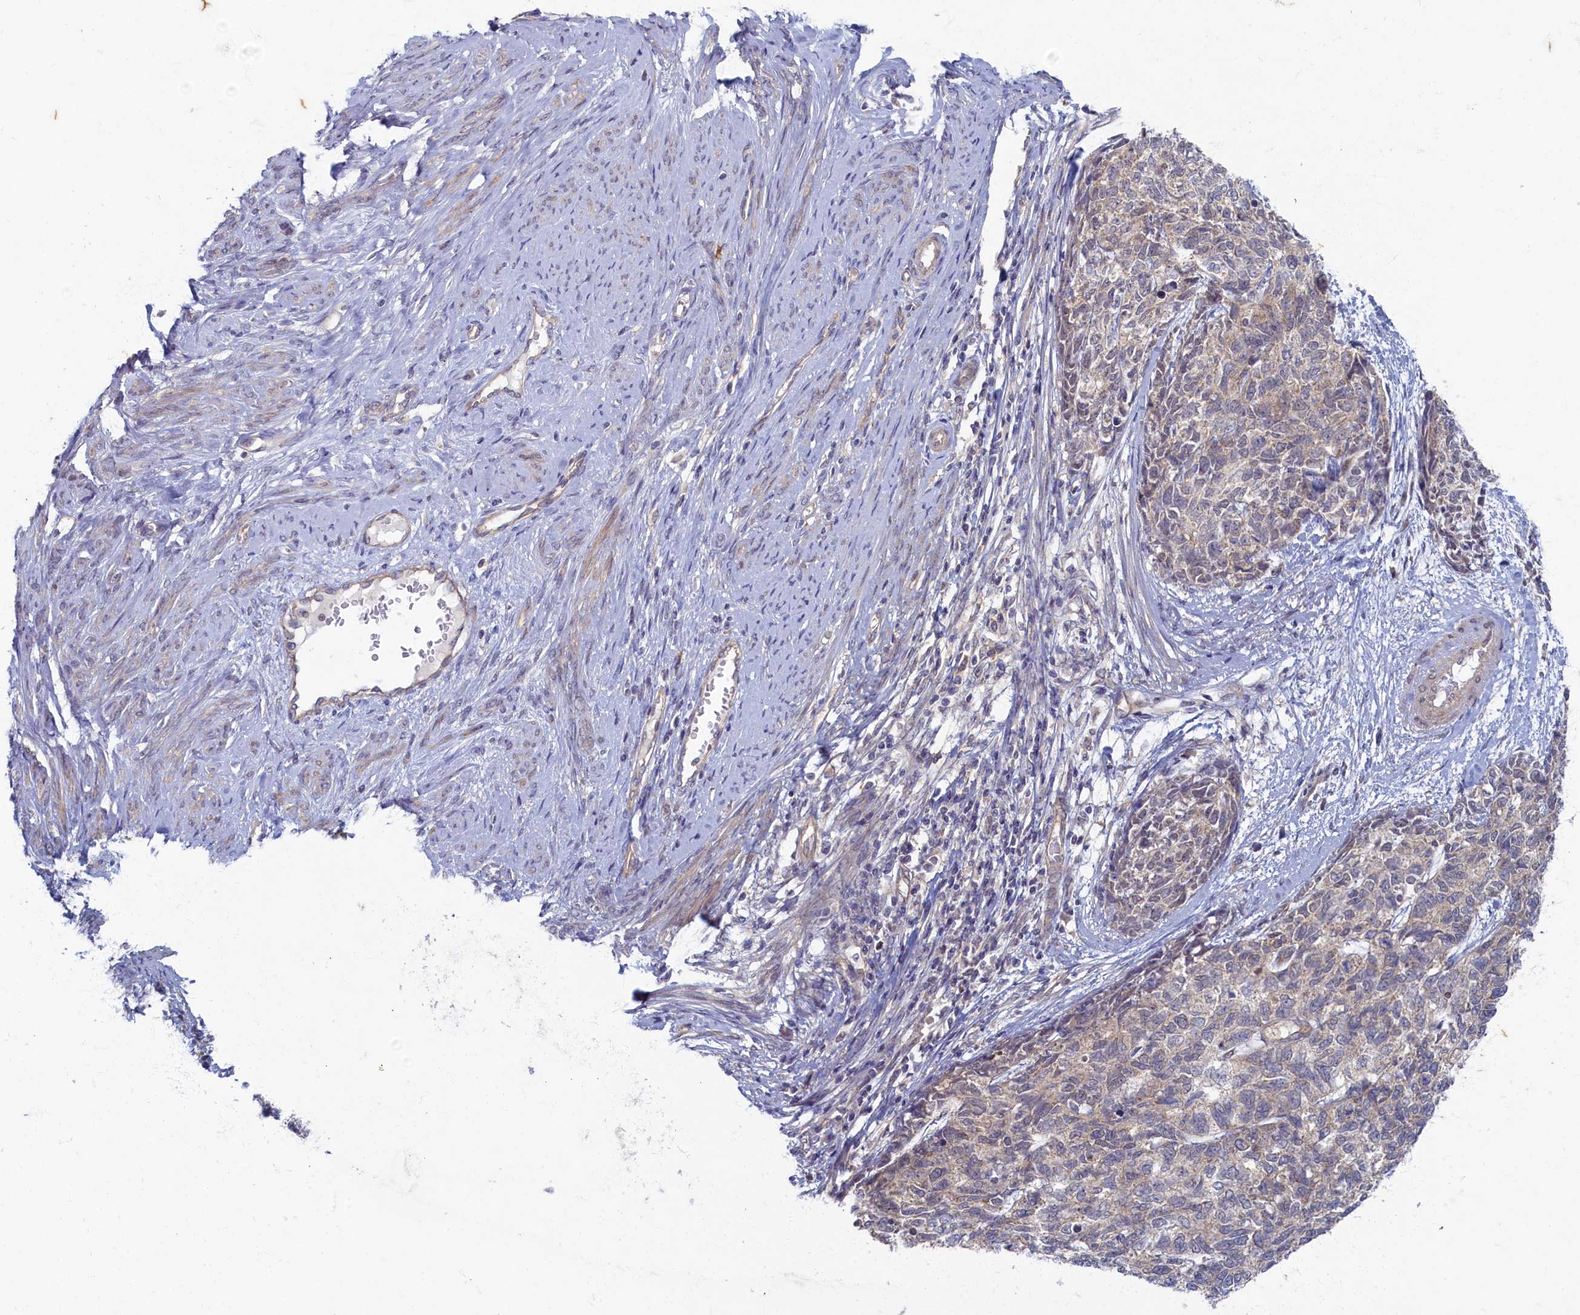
{"staining": {"intensity": "weak", "quantity": "<25%", "location": "cytoplasmic/membranous"}, "tissue": "cervical cancer", "cell_type": "Tumor cells", "image_type": "cancer", "snomed": [{"axis": "morphology", "description": "Squamous cell carcinoma, NOS"}, {"axis": "topography", "description": "Cervix"}], "caption": "Immunohistochemistry micrograph of neoplastic tissue: human cervical cancer (squamous cell carcinoma) stained with DAB reveals no significant protein expression in tumor cells.", "gene": "WDR59", "patient": {"sex": "female", "age": 63}}